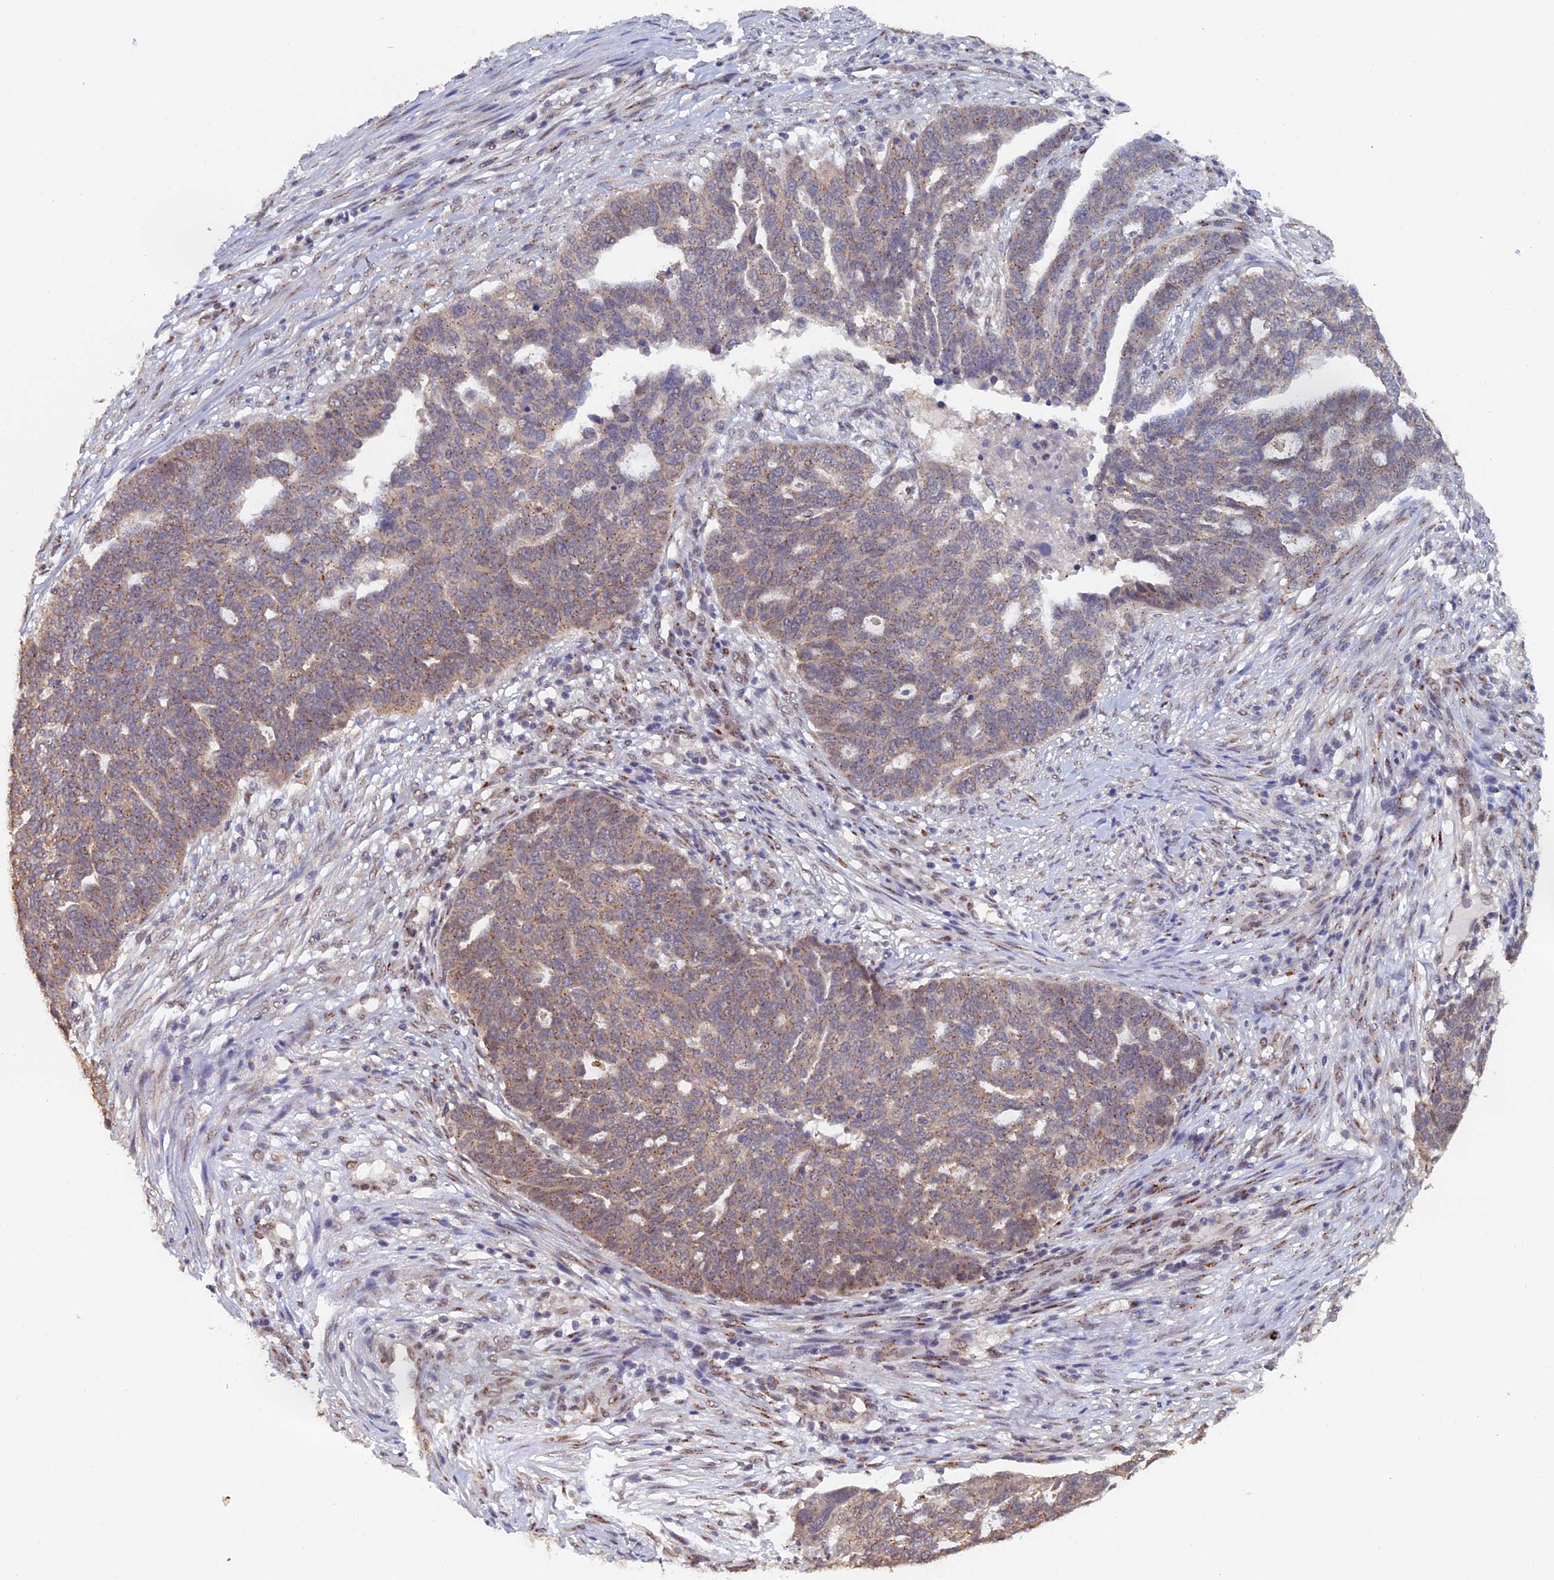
{"staining": {"intensity": "moderate", "quantity": ">75%", "location": "cytoplasmic/membranous"}, "tissue": "ovarian cancer", "cell_type": "Tumor cells", "image_type": "cancer", "snomed": [{"axis": "morphology", "description": "Cystadenocarcinoma, serous, NOS"}, {"axis": "topography", "description": "Ovary"}], "caption": "A brown stain highlights moderate cytoplasmic/membranous expression of a protein in human ovarian cancer tumor cells.", "gene": "PIGQ", "patient": {"sex": "female", "age": 59}}